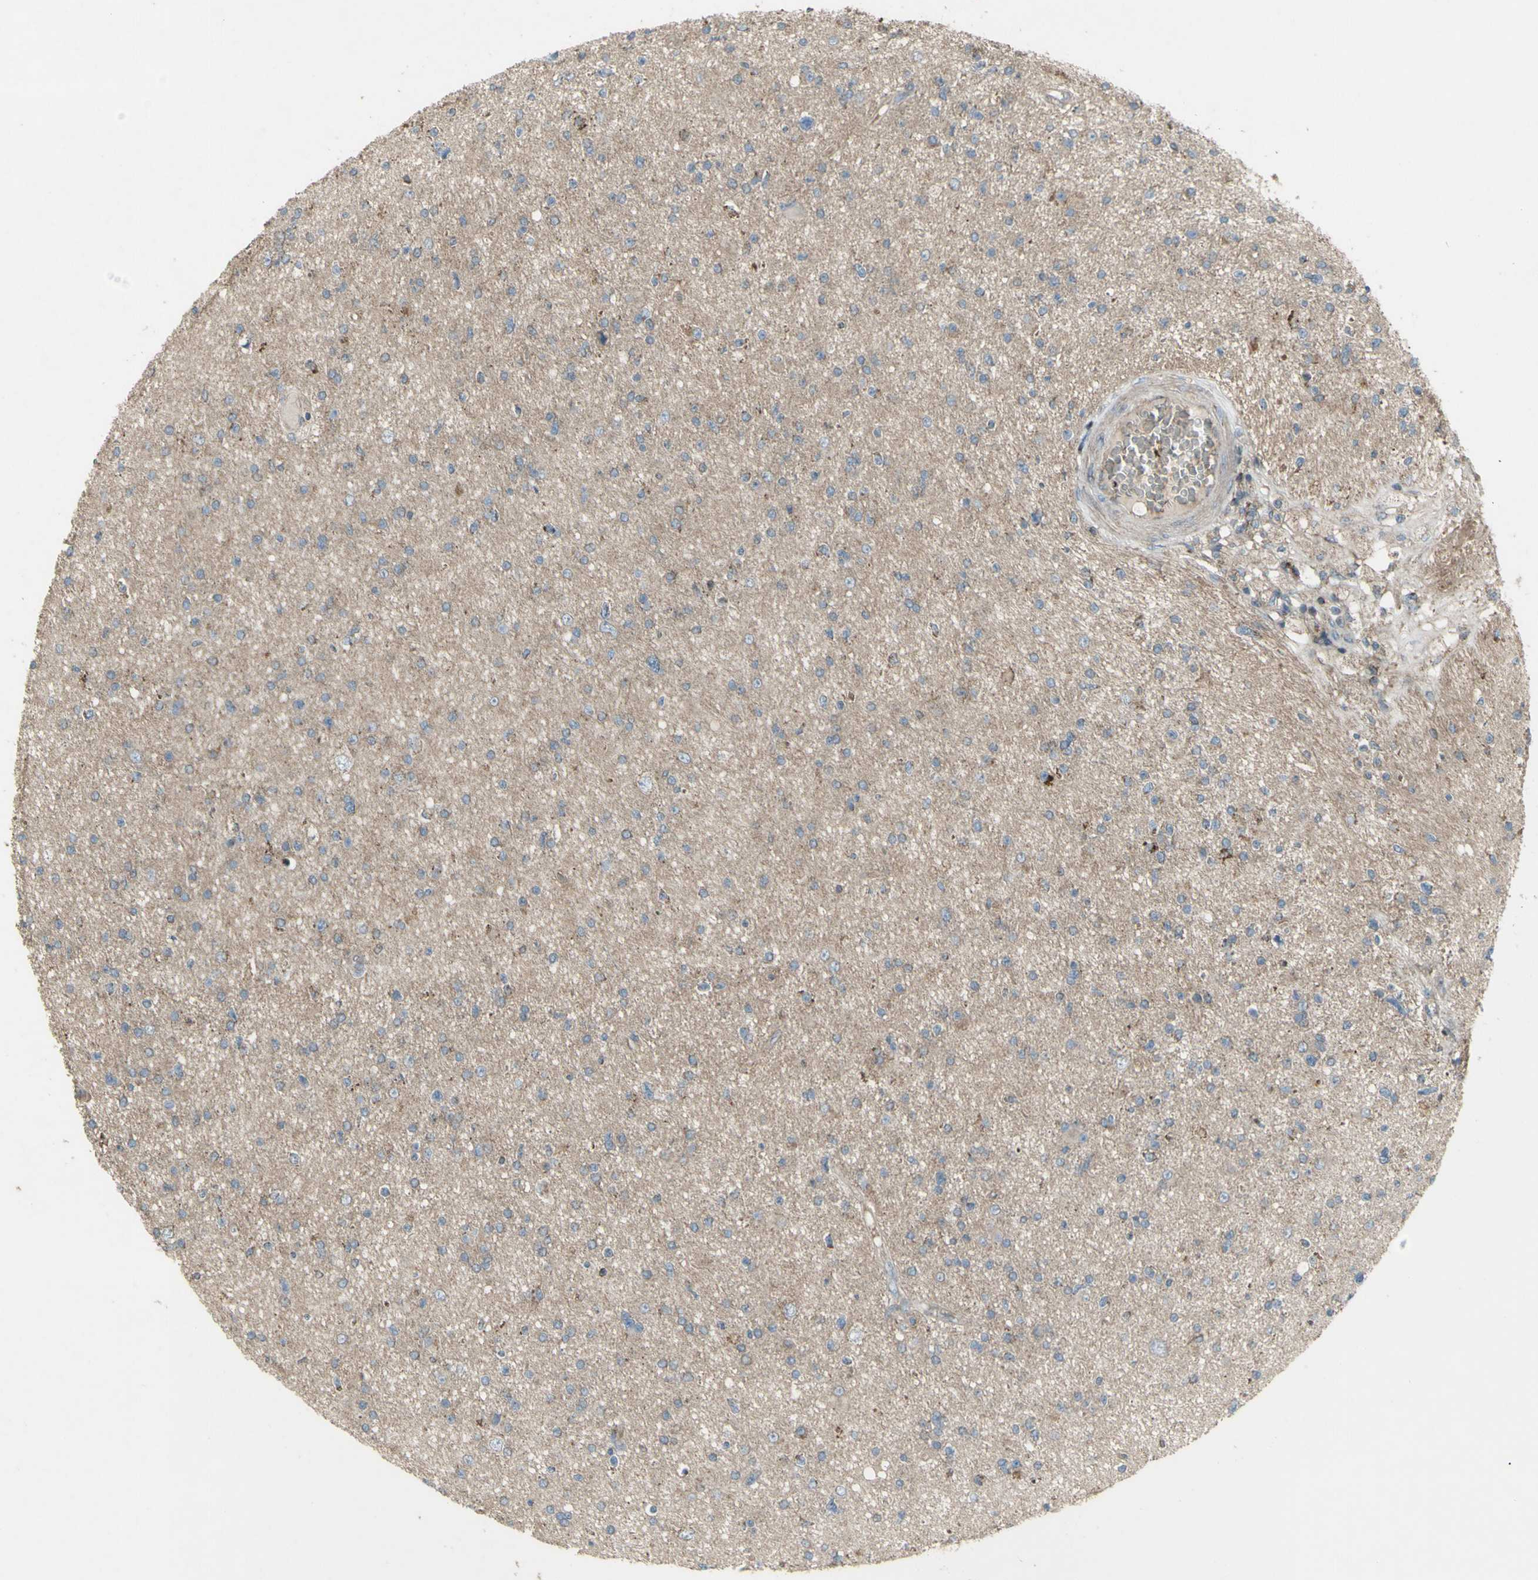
{"staining": {"intensity": "negative", "quantity": "none", "location": "none"}, "tissue": "glioma", "cell_type": "Tumor cells", "image_type": "cancer", "snomed": [{"axis": "morphology", "description": "Glioma, malignant, High grade"}, {"axis": "topography", "description": "Brain"}], "caption": "High magnification brightfield microscopy of glioma stained with DAB (brown) and counterstained with hematoxylin (blue): tumor cells show no significant expression.", "gene": "SHC1", "patient": {"sex": "male", "age": 33}}